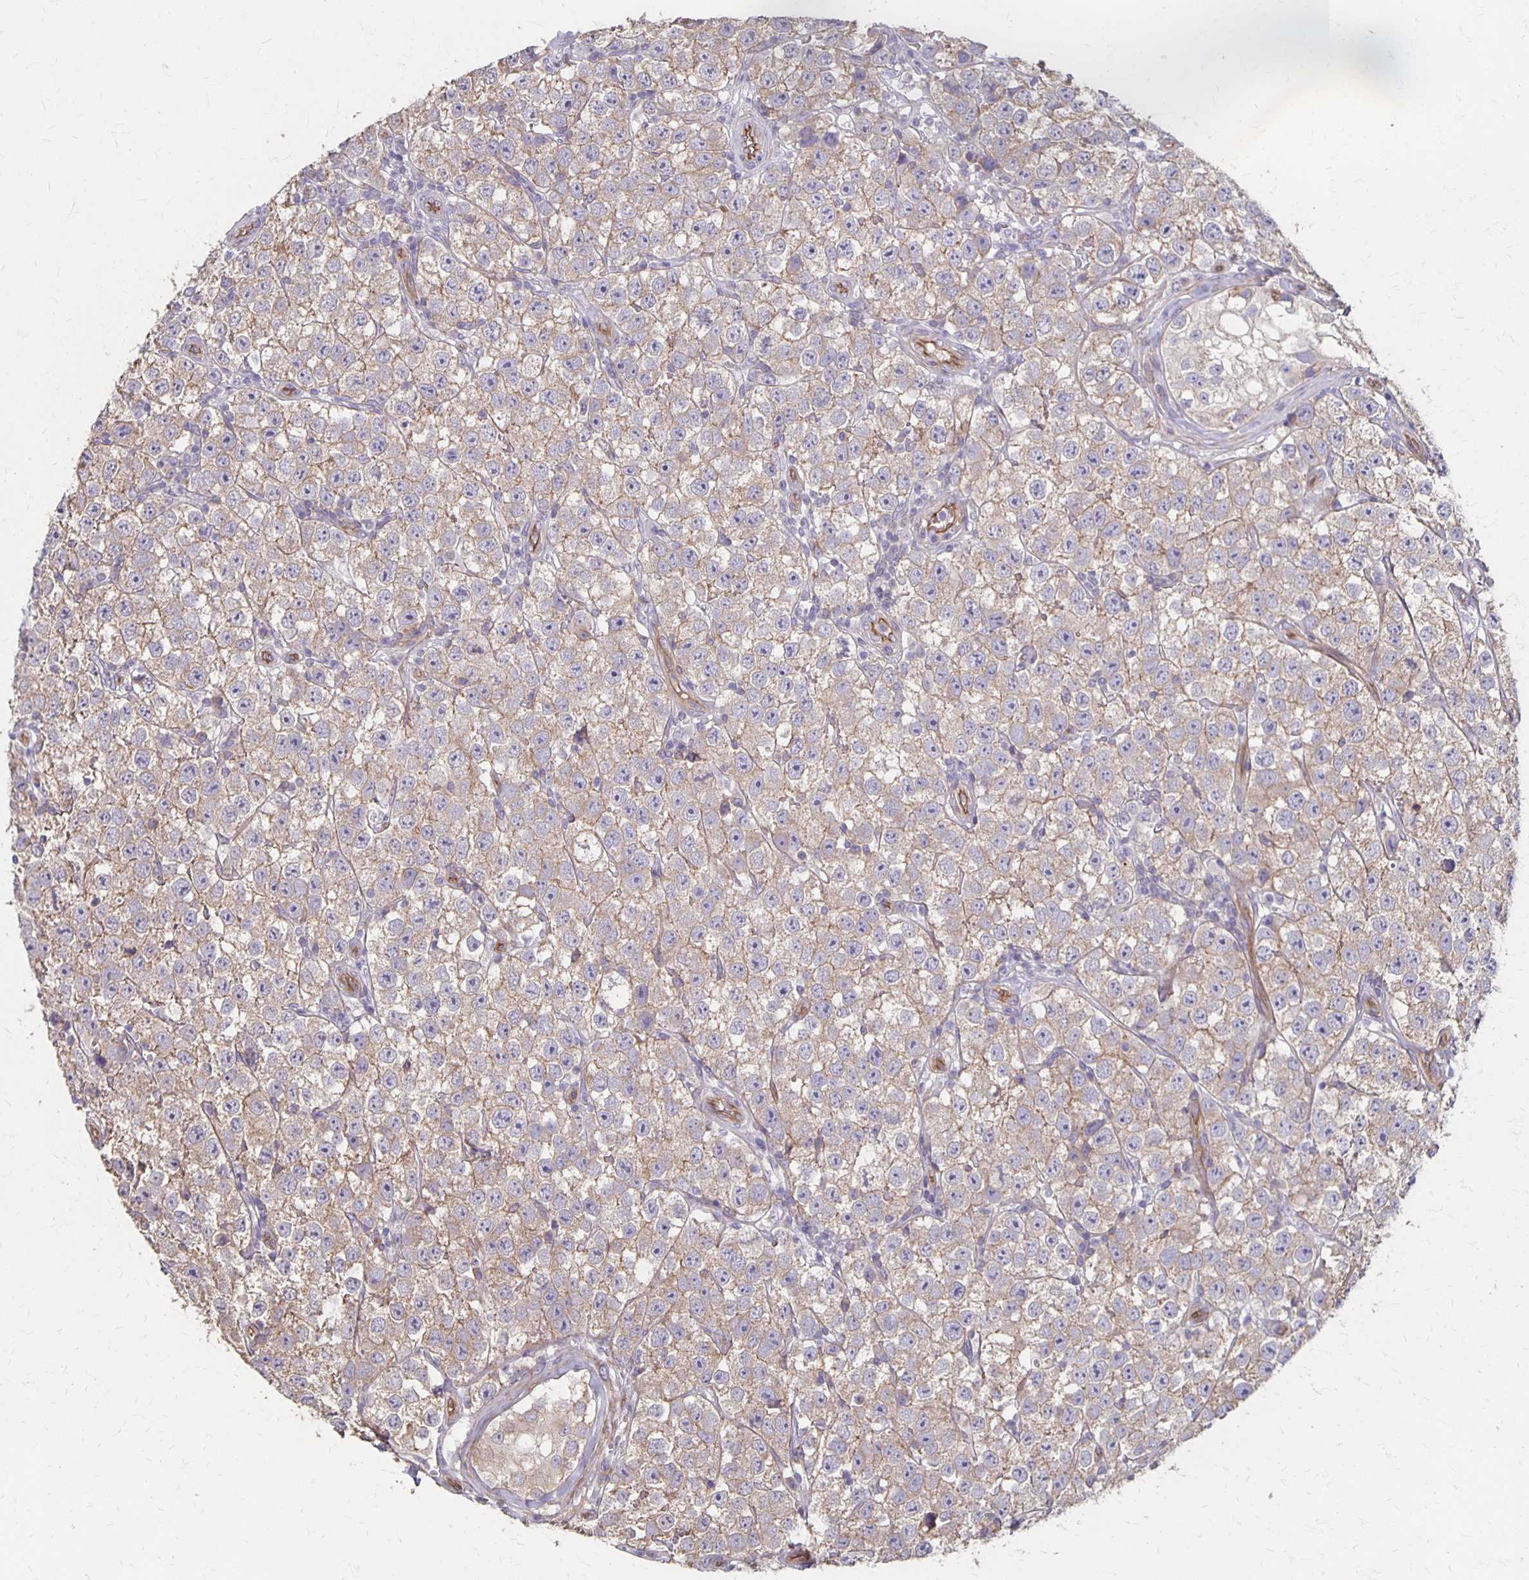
{"staining": {"intensity": "weak", "quantity": "25%-75%", "location": "cytoplasmic/membranous"}, "tissue": "testis cancer", "cell_type": "Tumor cells", "image_type": "cancer", "snomed": [{"axis": "morphology", "description": "Seminoma, NOS"}, {"axis": "topography", "description": "Testis"}], "caption": "Brown immunohistochemical staining in testis seminoma shows weak cytoplasmic/membranous staining in about 25%-75% of tumor cells. (DAB IHC, brown staining for protein, blue staining for nuclei).", "gene": "PPP1R3E", "patient": {"sex": "male", "age": 34}}